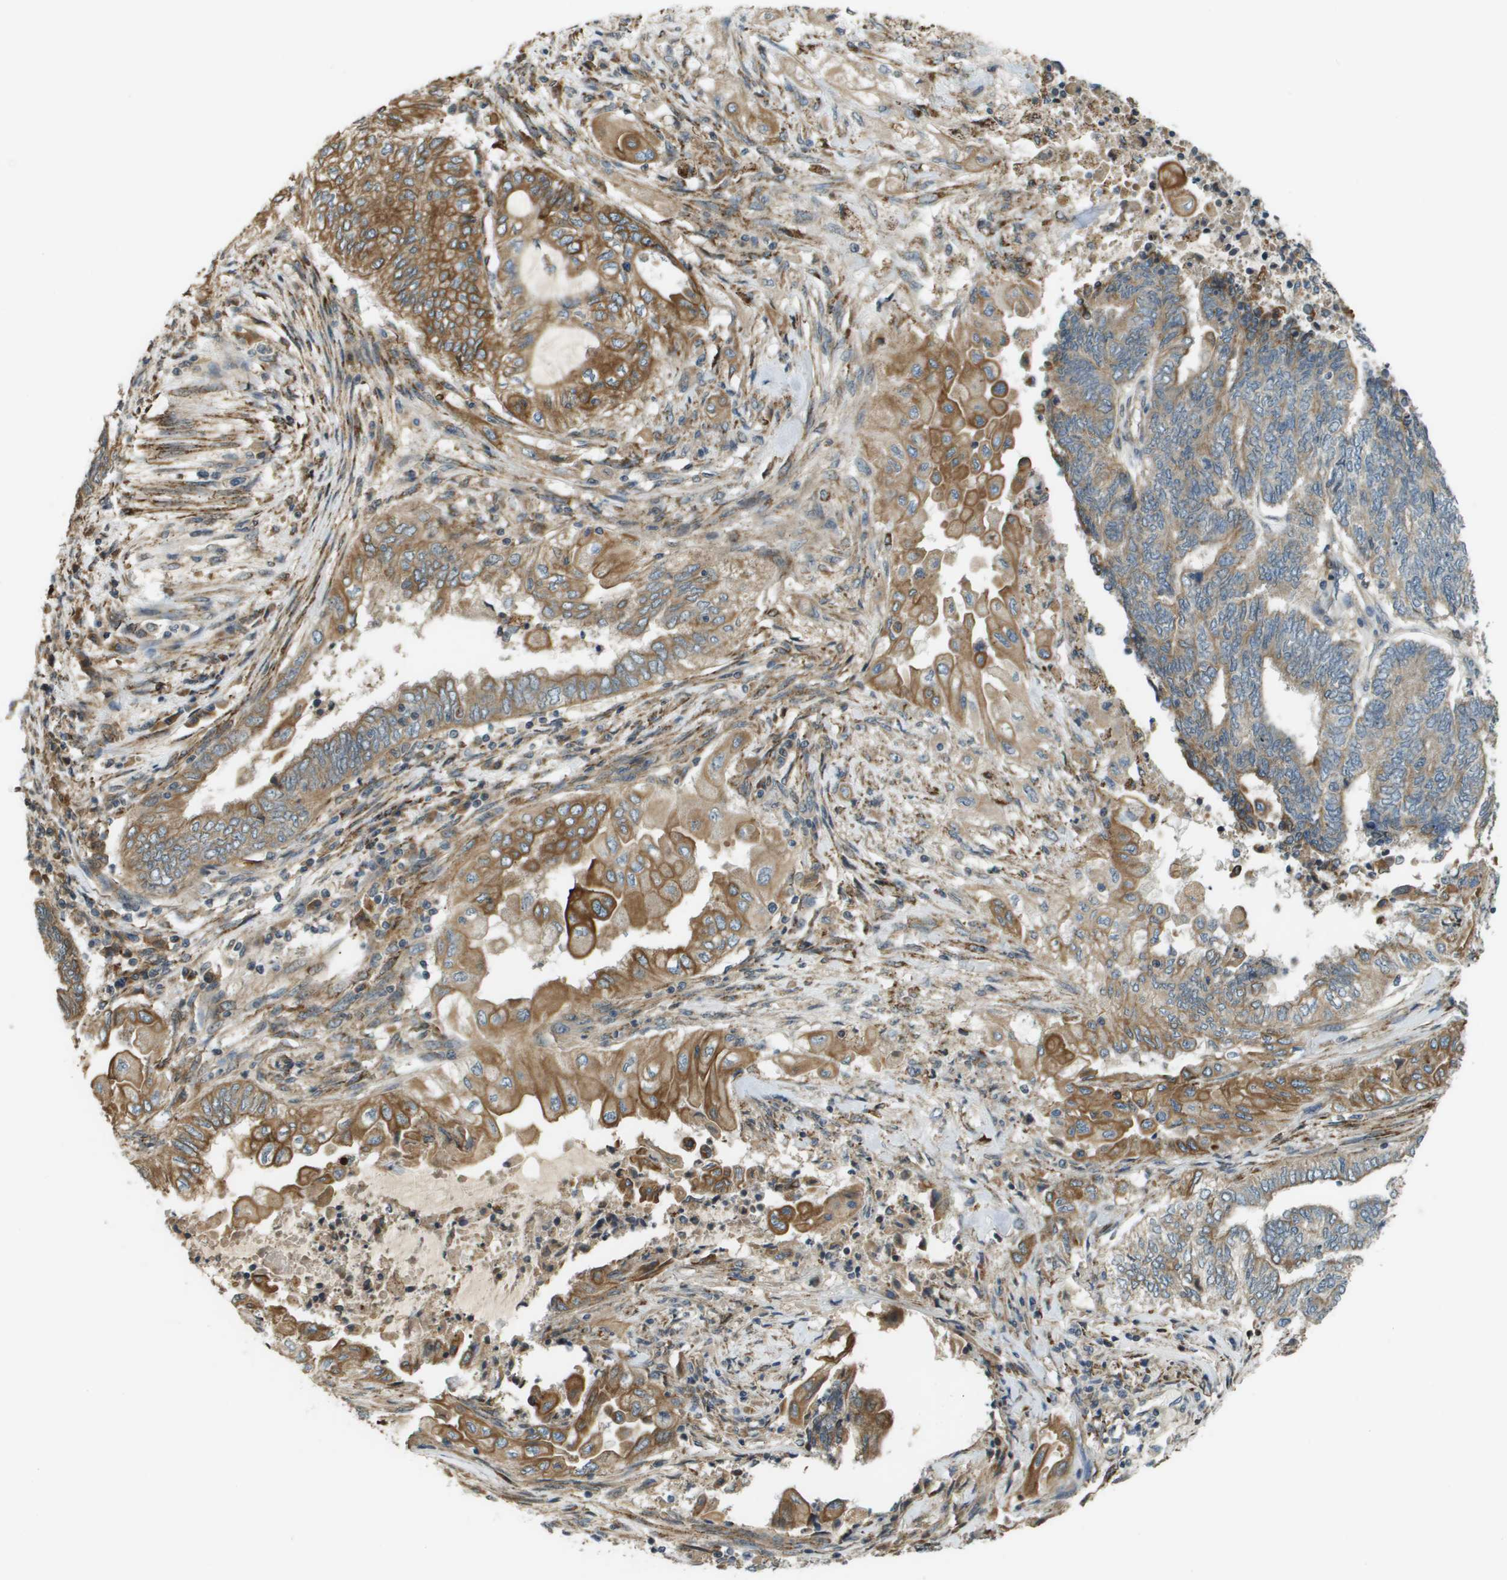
{"staining": {"intensity": "moderate", "quantity": ">75%", "location": "cytoplasmic/membranous"}, "tissue": "endometrial cancer", "cell_type": "Tumor cells", "image_type": "cancer", "snomed": [{"axis": "morphology", "description": "Adenocarcinoma, NOS"}, {"axis": "topography", "description": "Uterus"}, {"axis": "topography", "description": "Endometrium"}], "caption": "Endometrial adenocarcinoma stained with a protein marker demonstrates moderate staining in tumor cells.", "gene": "CDKN2C", "patient": {"sex": "female", "age": 70}}